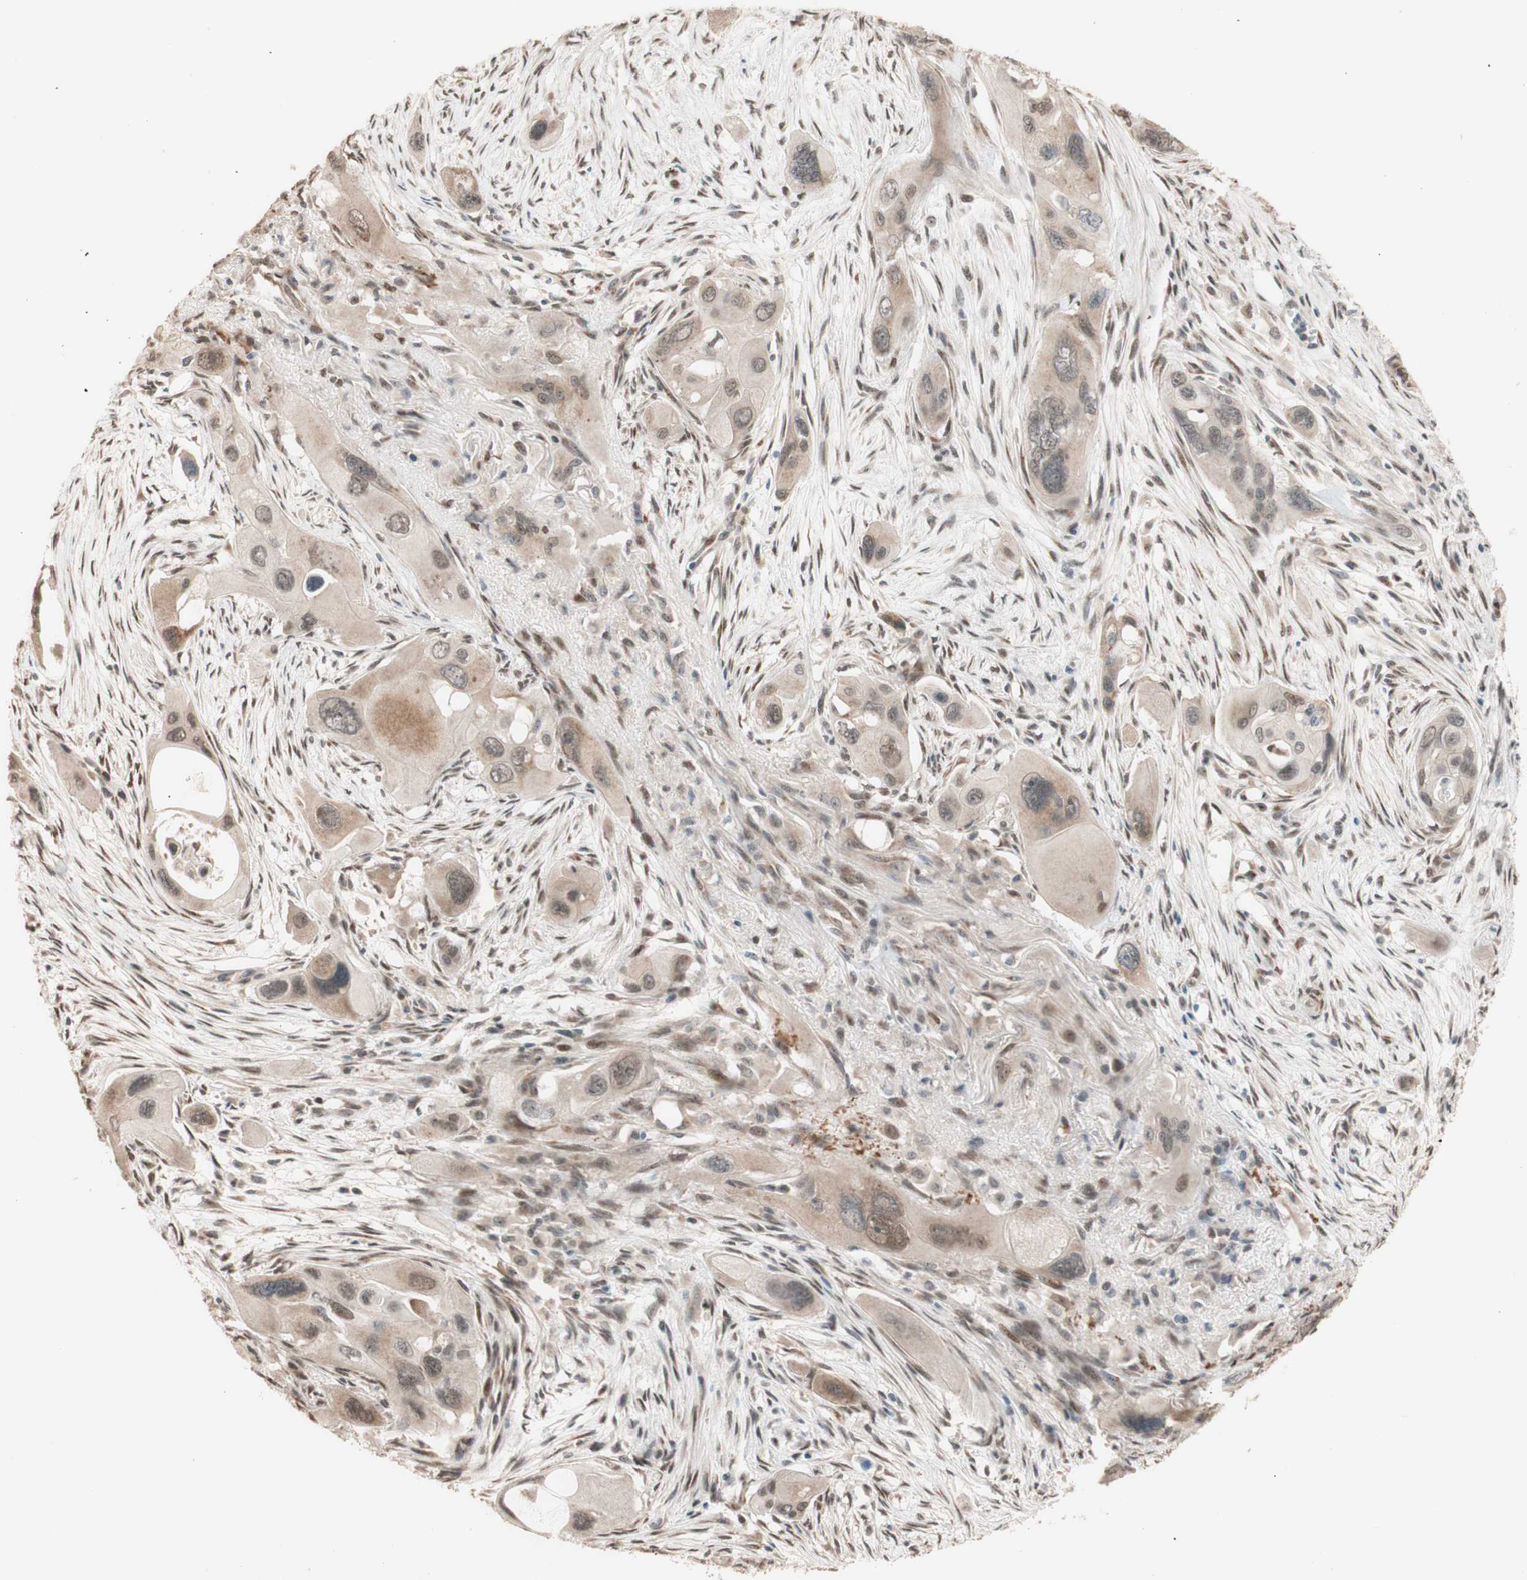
{"staining": {"intensity": "moderate", "quantity": ">75%", "location": "cytoplasmic/membranous"}, "tissue": "pancreatic cancer", "cell_type": "Tumor cells", "image_type": "cancer", "snomed": [{"axis": "morphology", "description": "Adenocarcinoma, NOS"}, {"axis": "topography", "description": "Pancreas"}], "caption": "Pancreatic cancer stained with immunohistochemistry (IHC) displays moderate cytoplasmic/membranous positivity in about >75% of tumor cells.", "gene": "CCNC", "patient": {"sex": "male", "age": 73}}